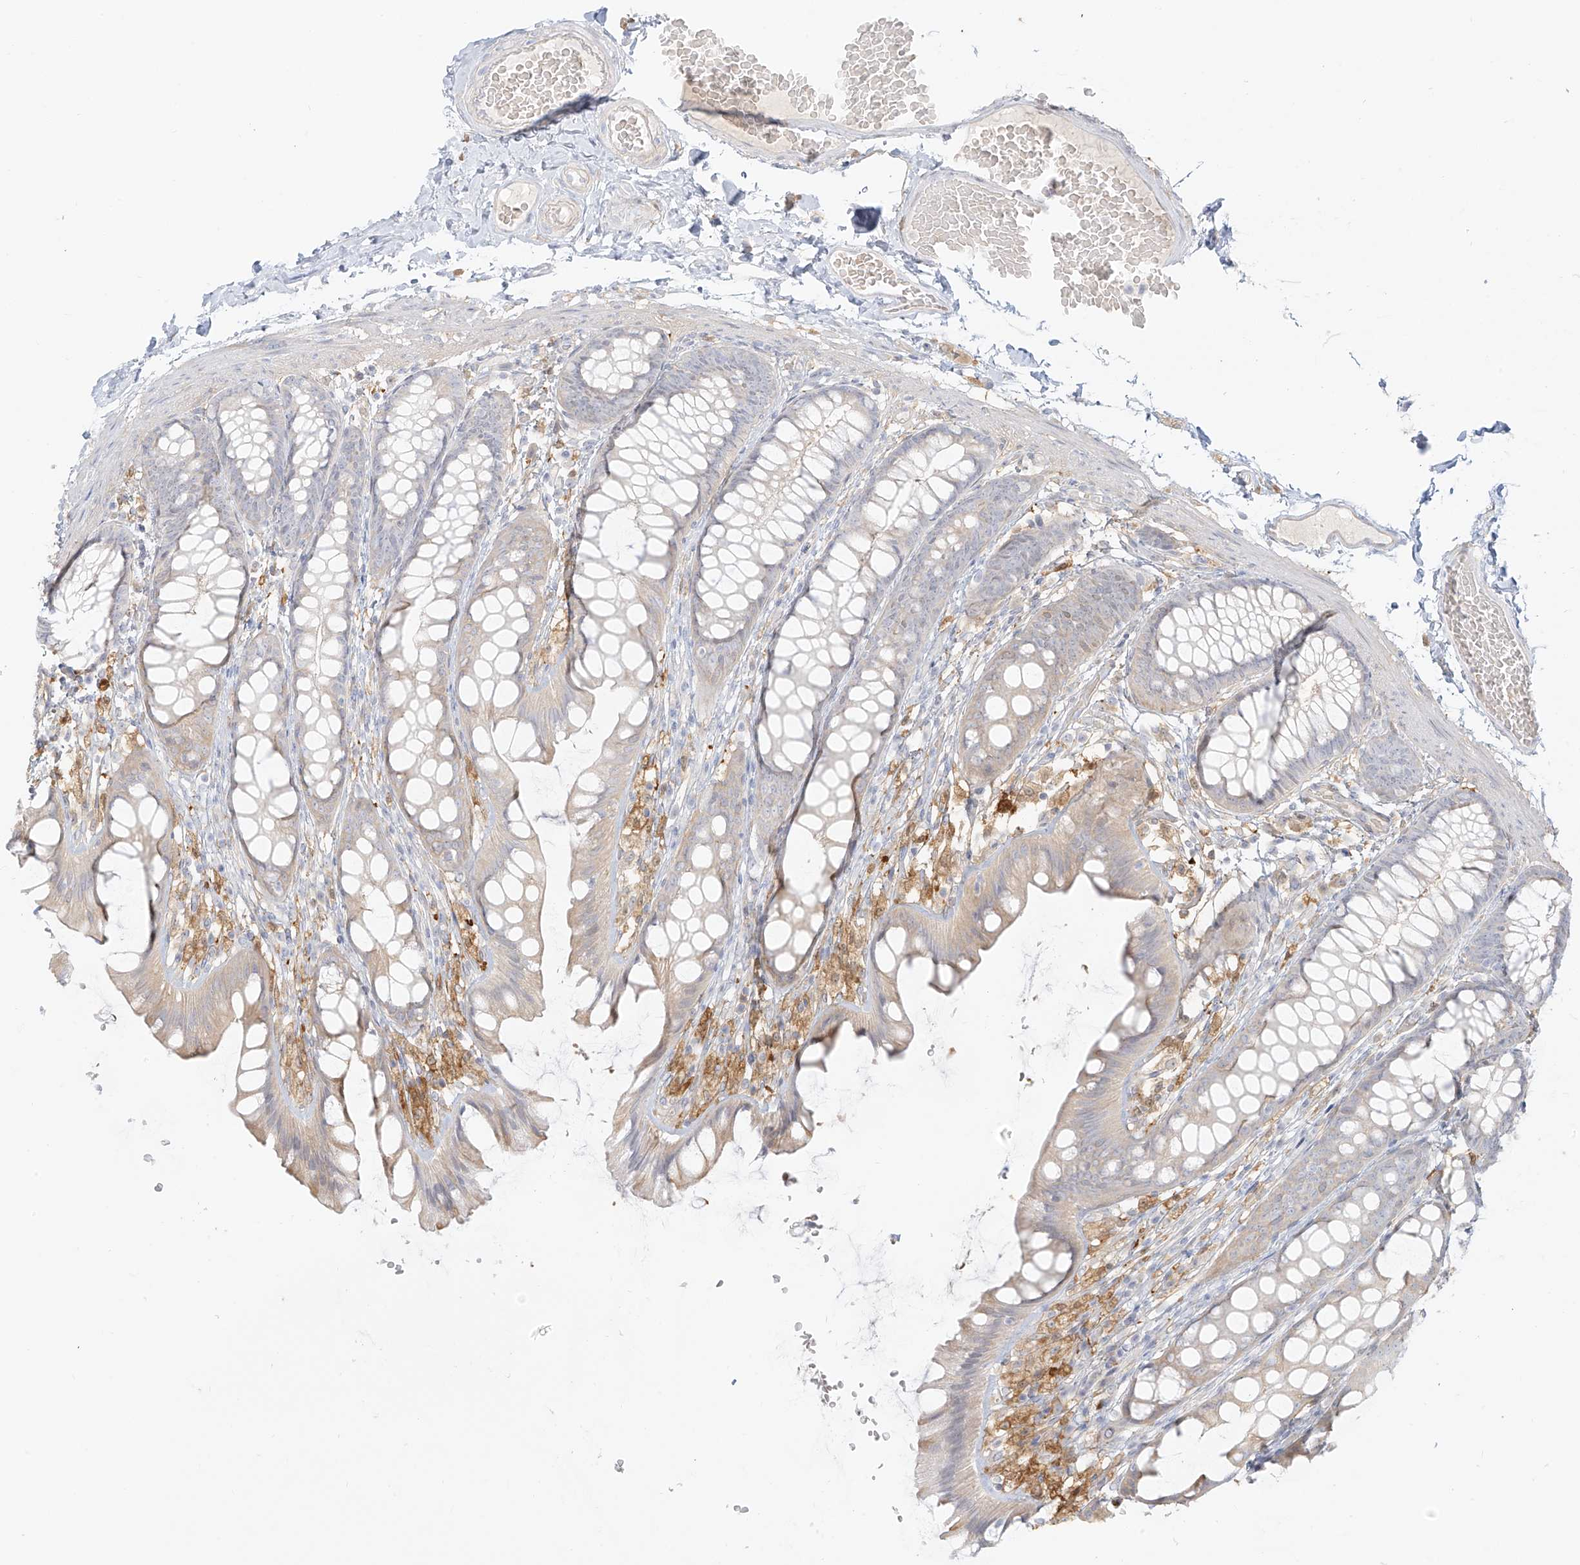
{"staining": {"intensity": "negative", "quantity": "none", "location": "none"}, "tissue": "colon", "cell_type": "Endothelial cells", "image_type": "normal", "snomed": [{"axis": "morphology", "description": "Normal tissue, NOS"}, {"axis": "topography", "description": "Colon"}], "caption": "There is no significant staining in endothelial cells of colon. (DAB (3,3'-diaminobenzidine) immunohistochemistry (IHC) with hematoxylin counter stain).", "gene": "UPK1B", "patient": {"sex": "male", "age": 47}}